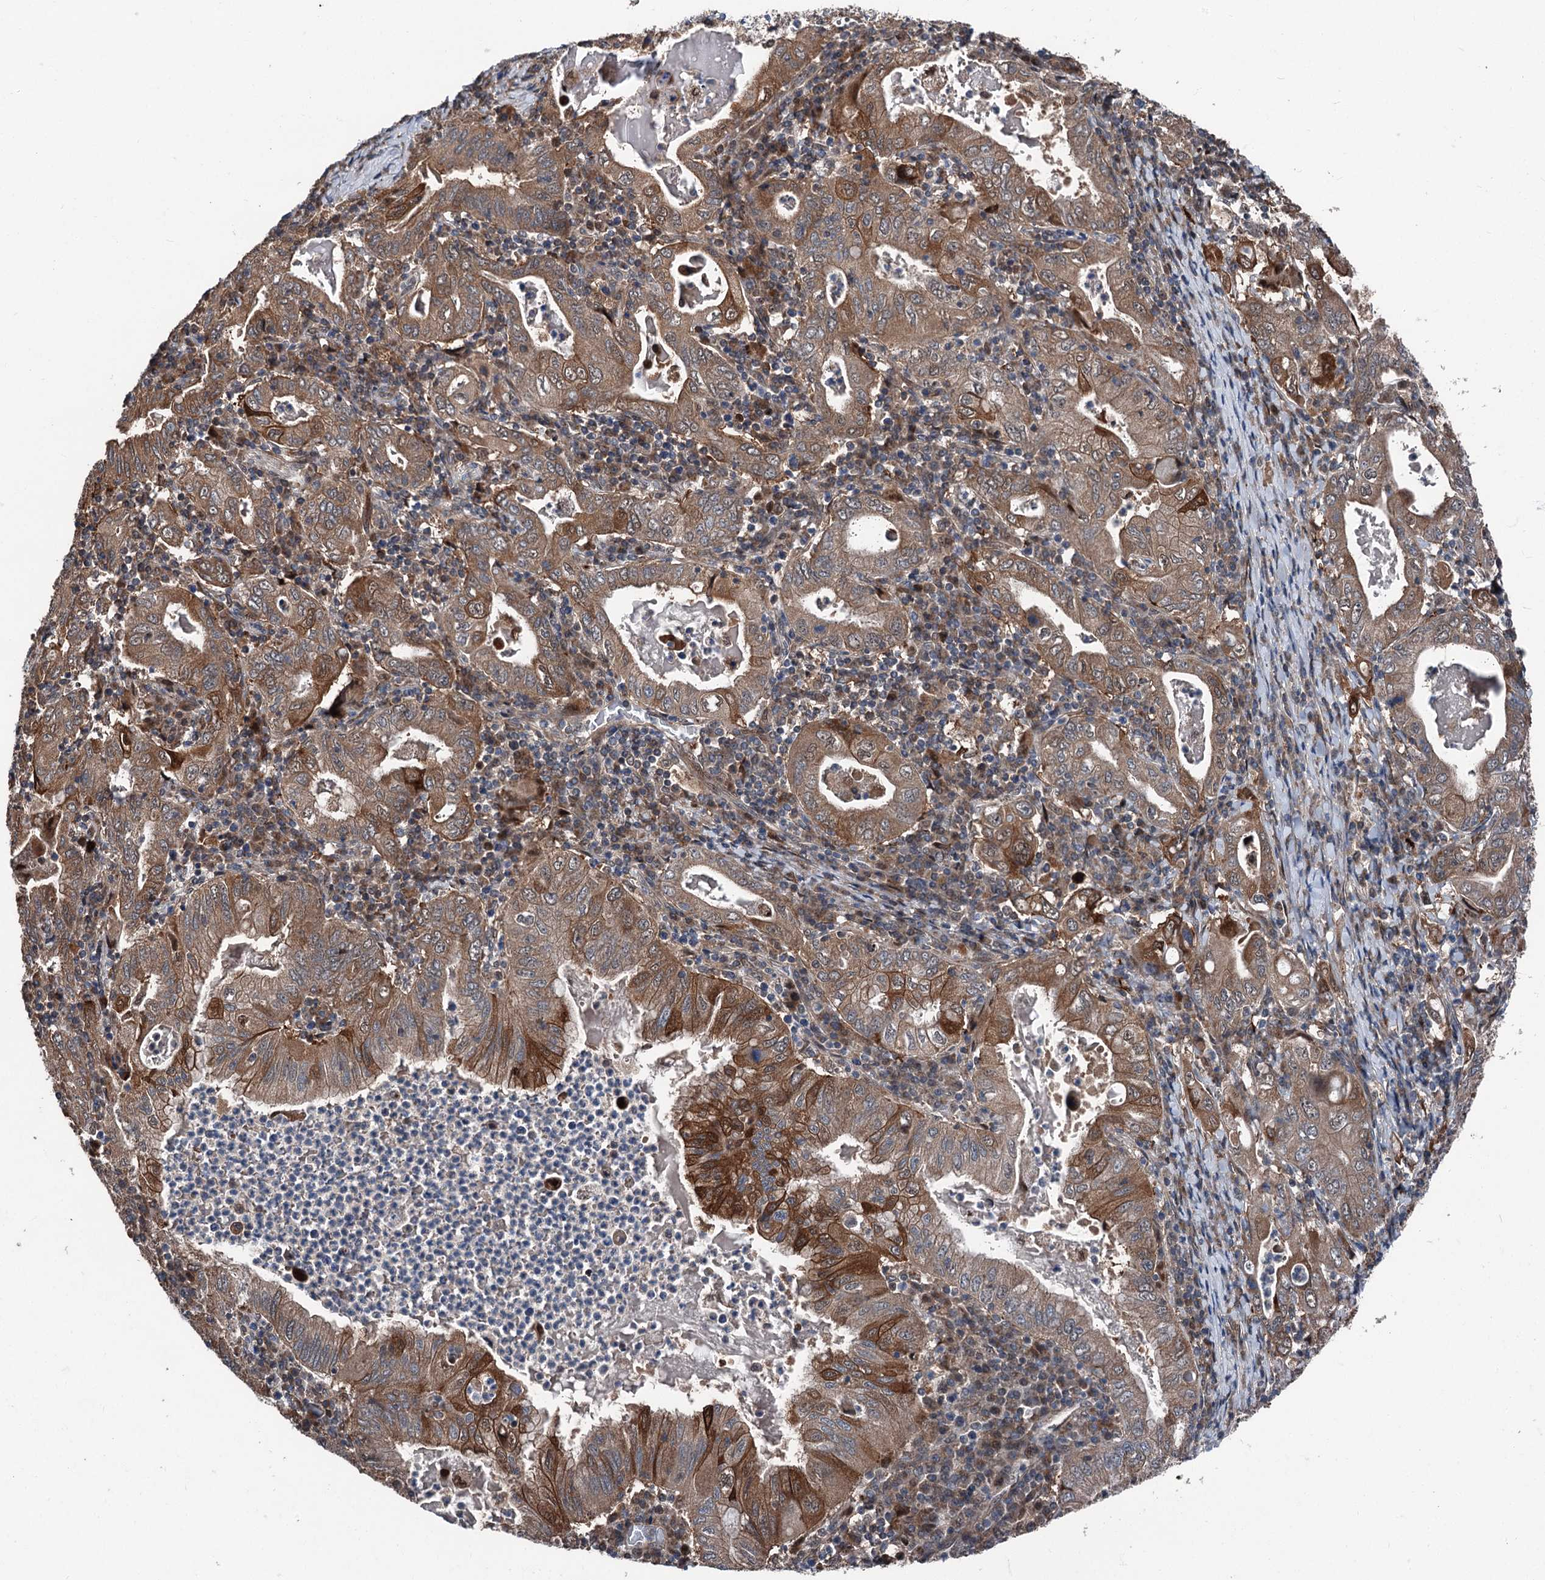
{"staining": {"intensity": "strong", "quantity": "25%-75%", "location": "cytoplasmic/membranous"}, "tissue": "stomach cancer", "cell_type": "Tumor cells", "image_type": "cancer", "snomed": [{"axis": "morphology", "description": "Normal tissue, NOS"}, {"axis": "morphology", "description": "Adenocarcinoma, NOS"}, {"axis": "topography", "description": "Esophagus"}, {"axis": "topography", "description": "Stomach, upper"}, {"axis": "topography", "description": "Peripheral nerve tissue"}], "caption": "An immunohistochemistry (IHC) photomicrograph of neoplastic tissue is shown. Protein staining in brown labels strong cytoplasmic/membranous positivity in stomach cancer (adenocarcinoma) within tumor cells.", "gene": "PSMD13", "patient": {"sex": "male", "age": 62}}